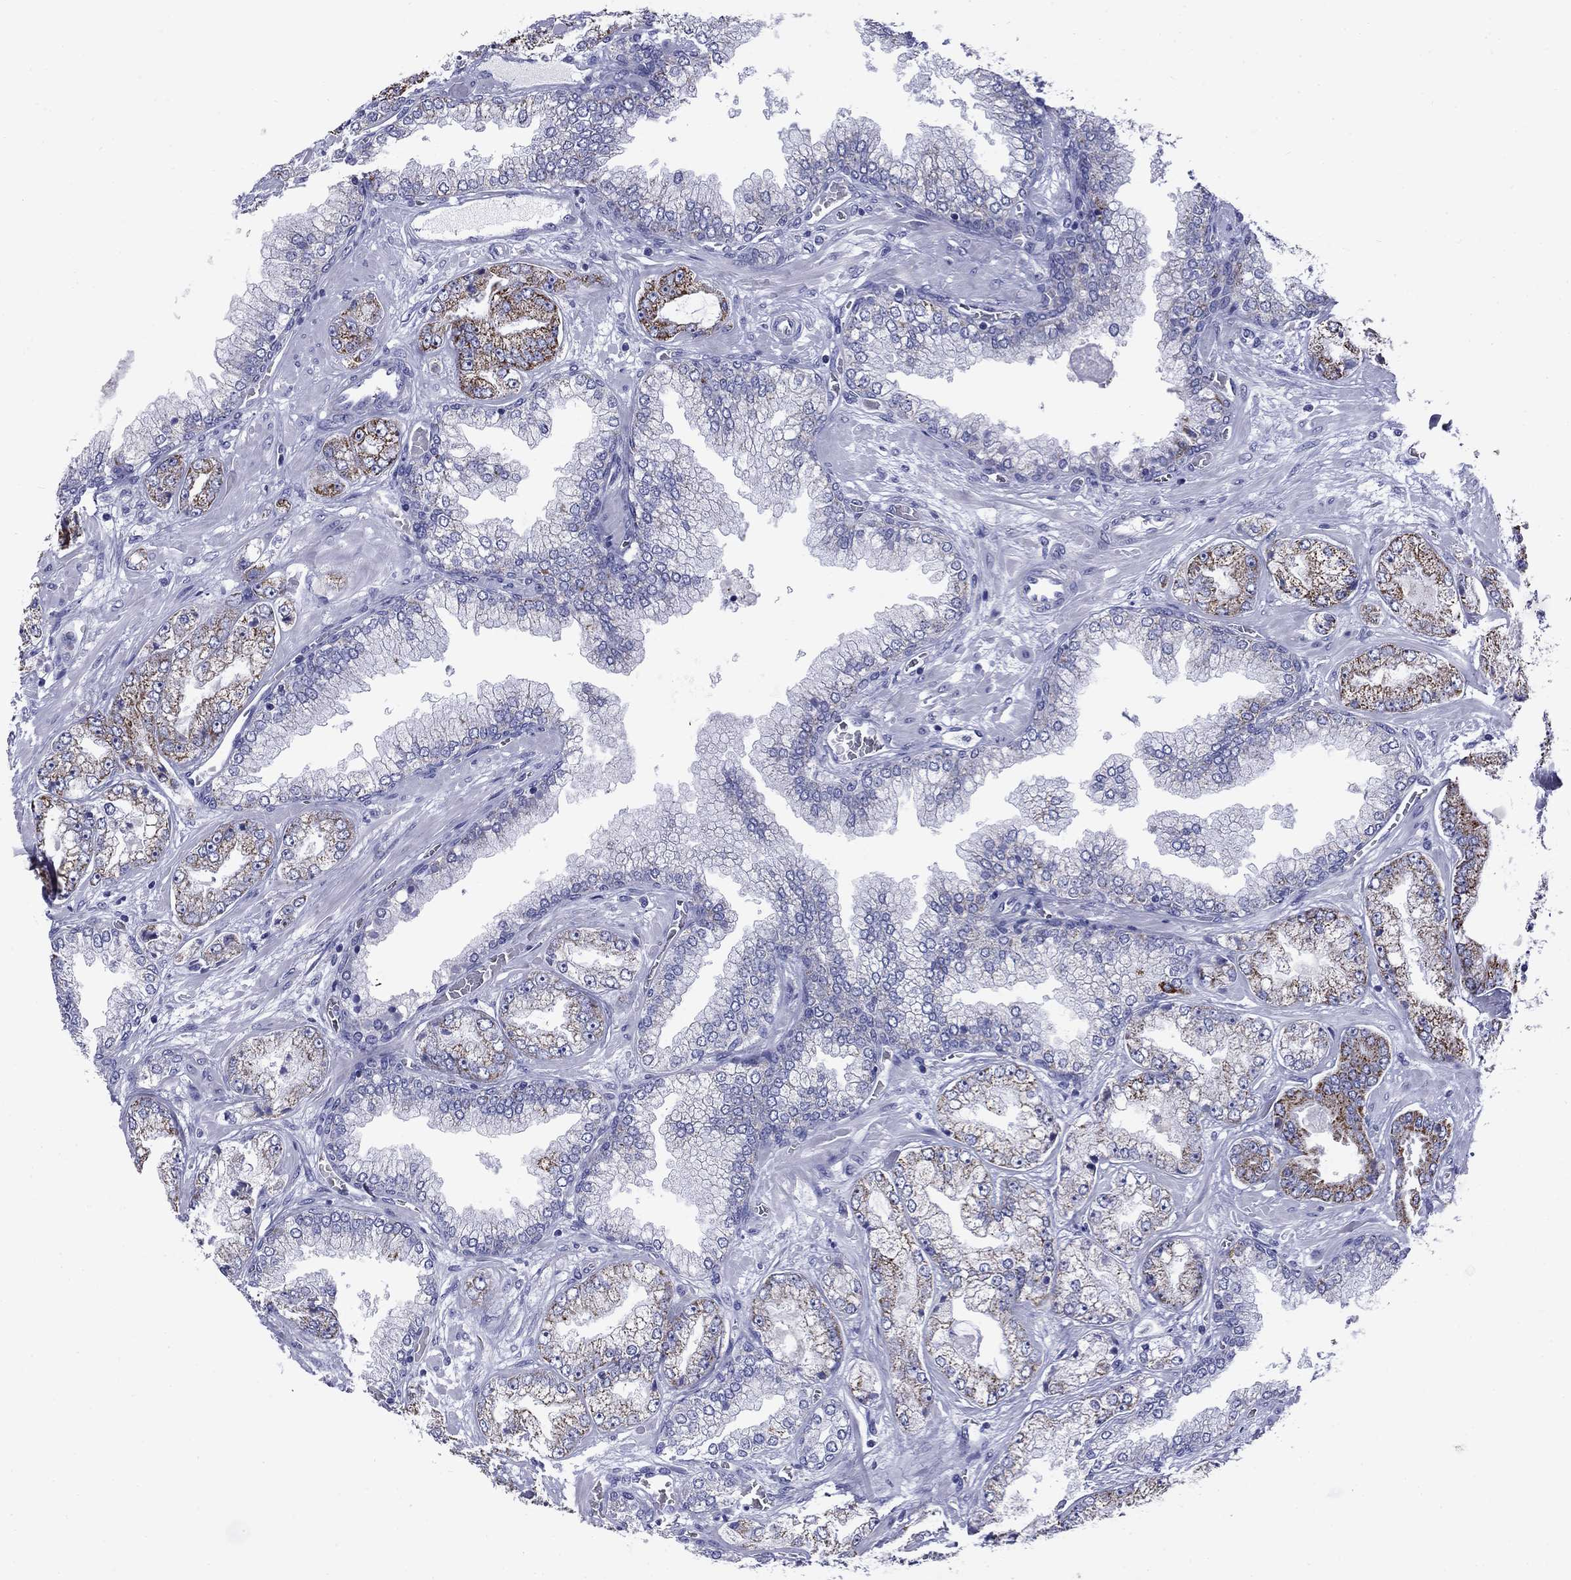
{"staining": {"intensity": "strong", "quantity": "<25%", "location": "cytoplasmic/membranous"}, "tissue": "prostate cancer", "cell_type": "Tumor cells", "image_type": "cancer", "snomed": [{"axis": "morphology", "description": "Adenocarcinoma, Low grade"}, {"axis": "topography", "description": "Prostate"}], "caption": "A brown stain labels strong cytoplasmic/membranous positivity of a protein in prostate adenocarcinoma (low-grade) tumor cells.", "gene": "ACADSB", "patient": {"sex": "male", "age": 57}}